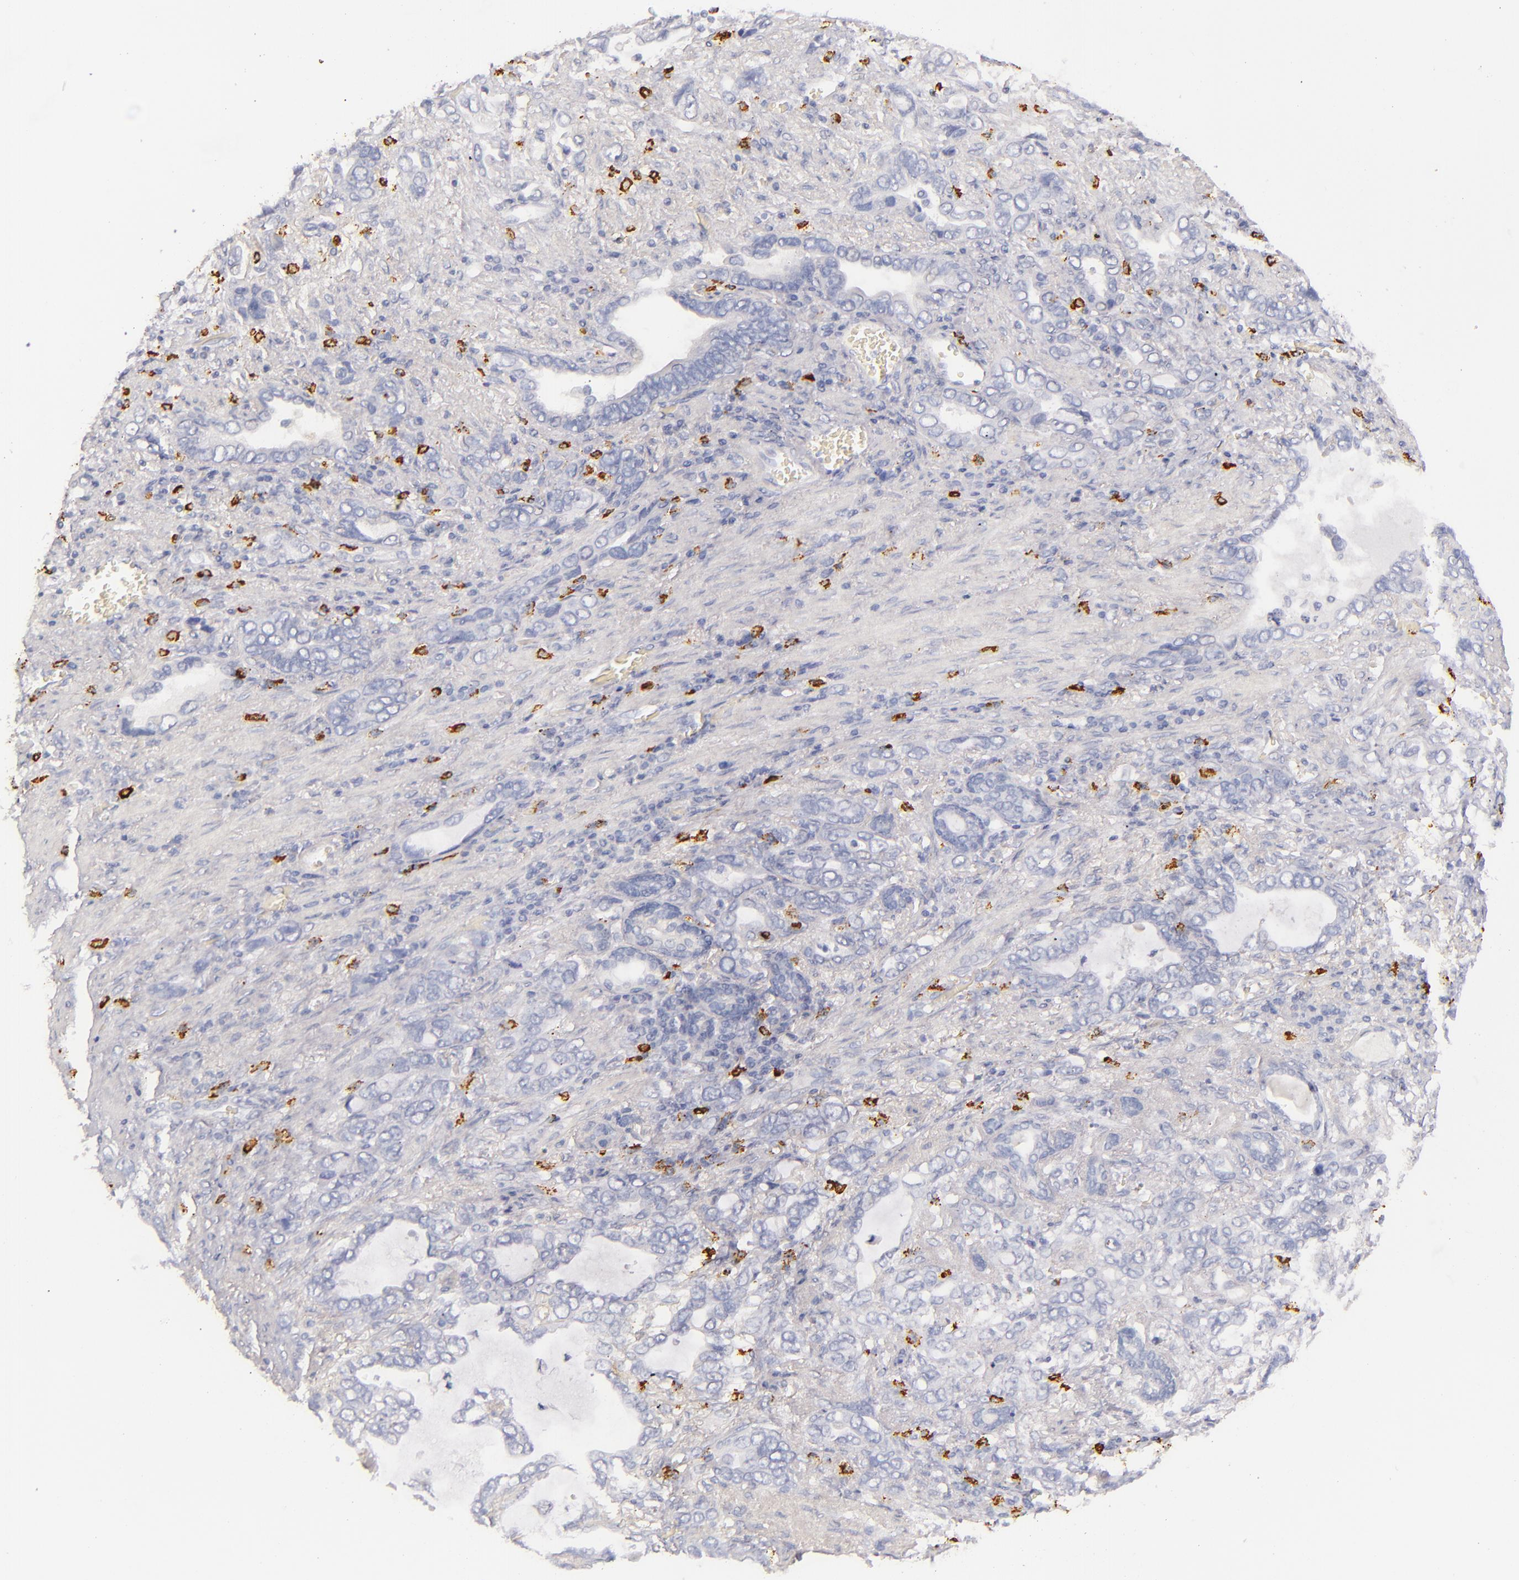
{"staining": {"intensity": "negative", "quantity": "none", "location": "none"}, "tissue": "stomach cancer", "cell_type": "Tumor cells", "image_type": "cancer", "snomed": [{"axis": "morphology", "description": "Adenocarcinoma, NOS"}, {"axis": "topography", "description": "Stomach"}], "caption": "Tumor cells are negative for protein expression in human stomach adenocarcinoma.", "gene": "TPSD1", "patient": {"sex": "male", "age": 78}}